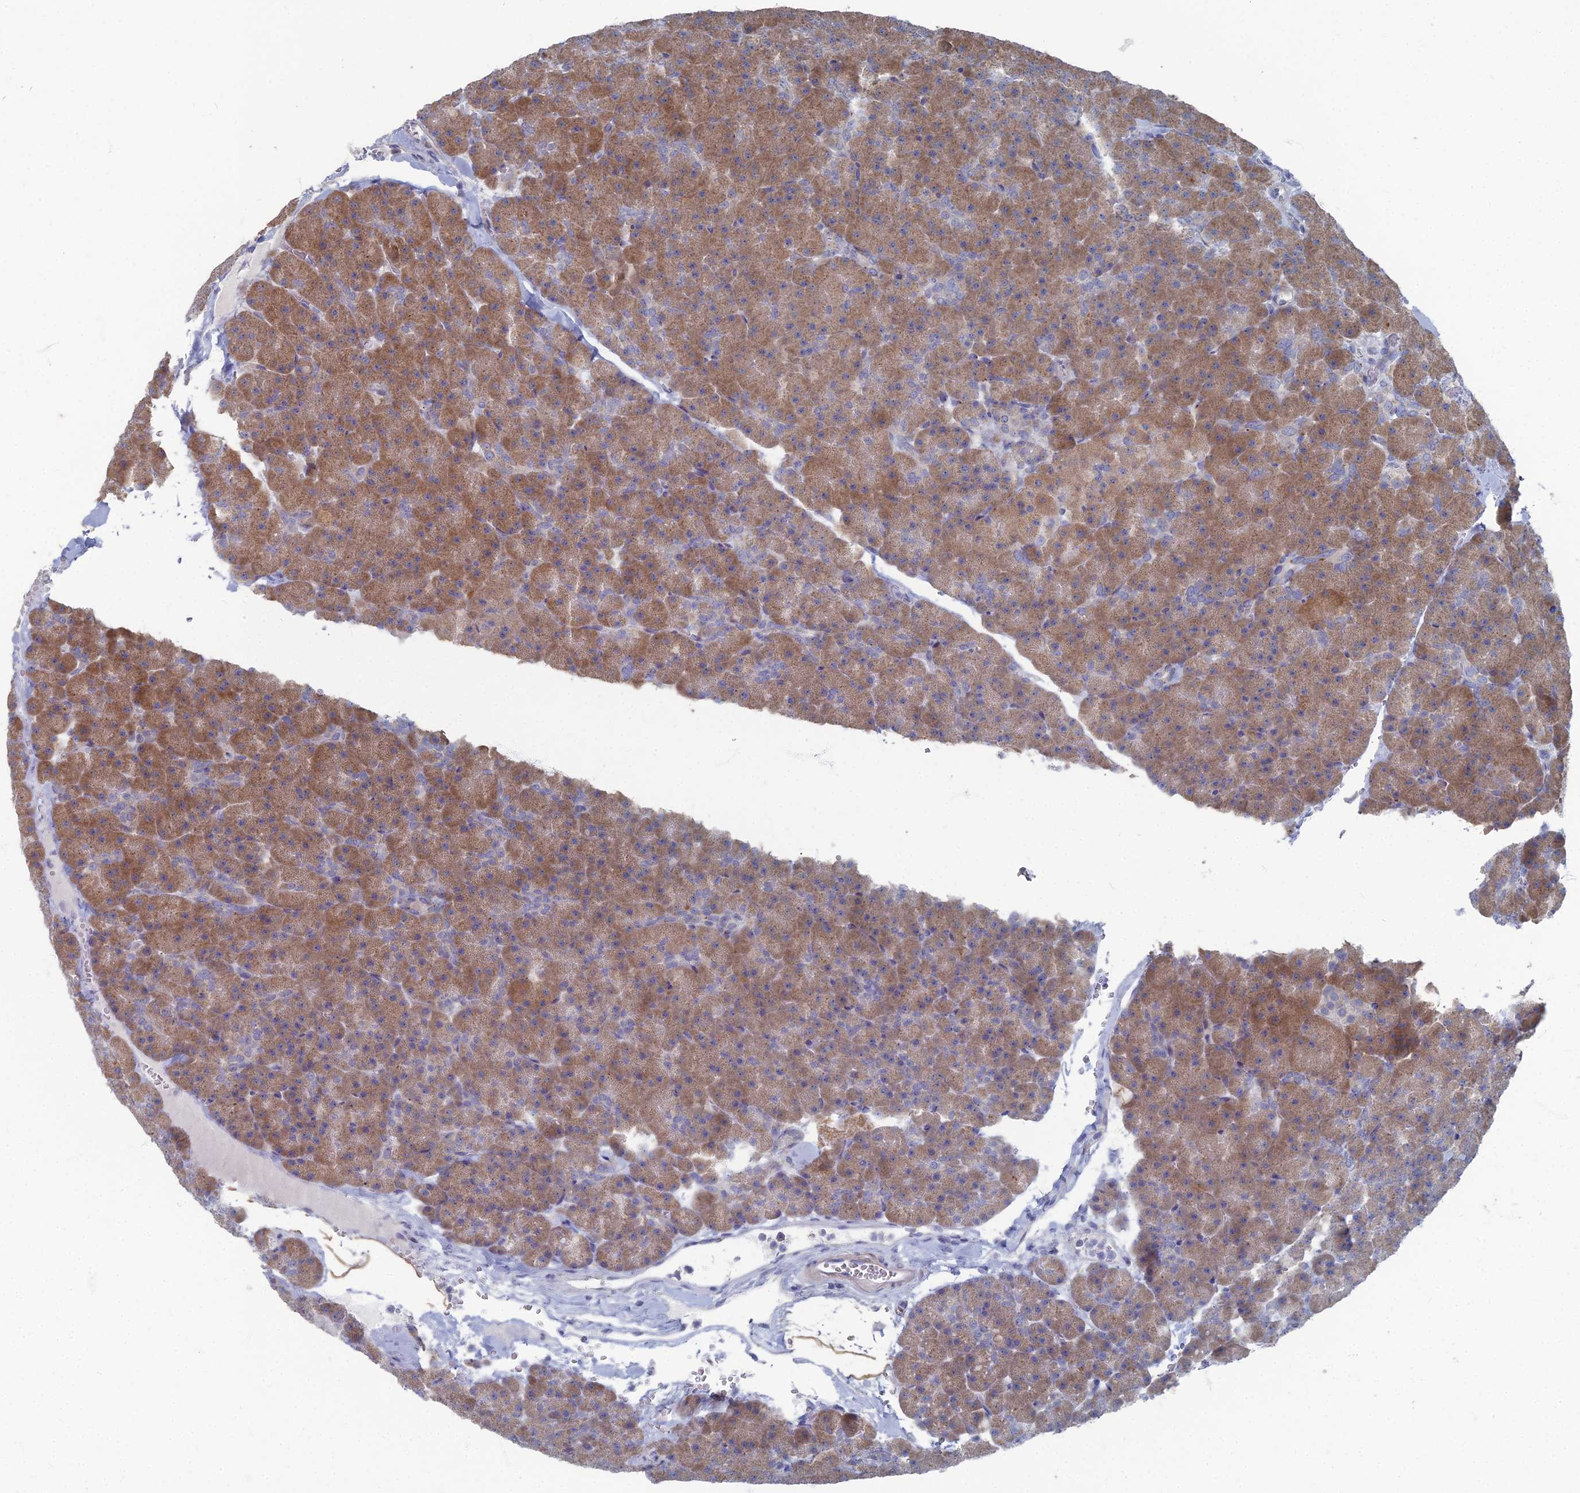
{"staining": {"intensity": "moderate", "quantity": ">75%", "location": "cytoplasmic/membranous"}, "tissue": "pancreas", "cell_type": "Exocrine glandular cells", "image_type": "normal", "snomed": [{"axis": "morphology", "description": "Normal tissue, NOS"}, {"axis": "topography", "description": "Pancreas"}], "caption": "Pancreas stained with a brown dye demonstrates moderate cytoplasmic/membranous positive positivity in approximately >75% of exocrine glandular cells.", "gene": "TMEM128", "patient": {"sex": "male", "age": 36}}